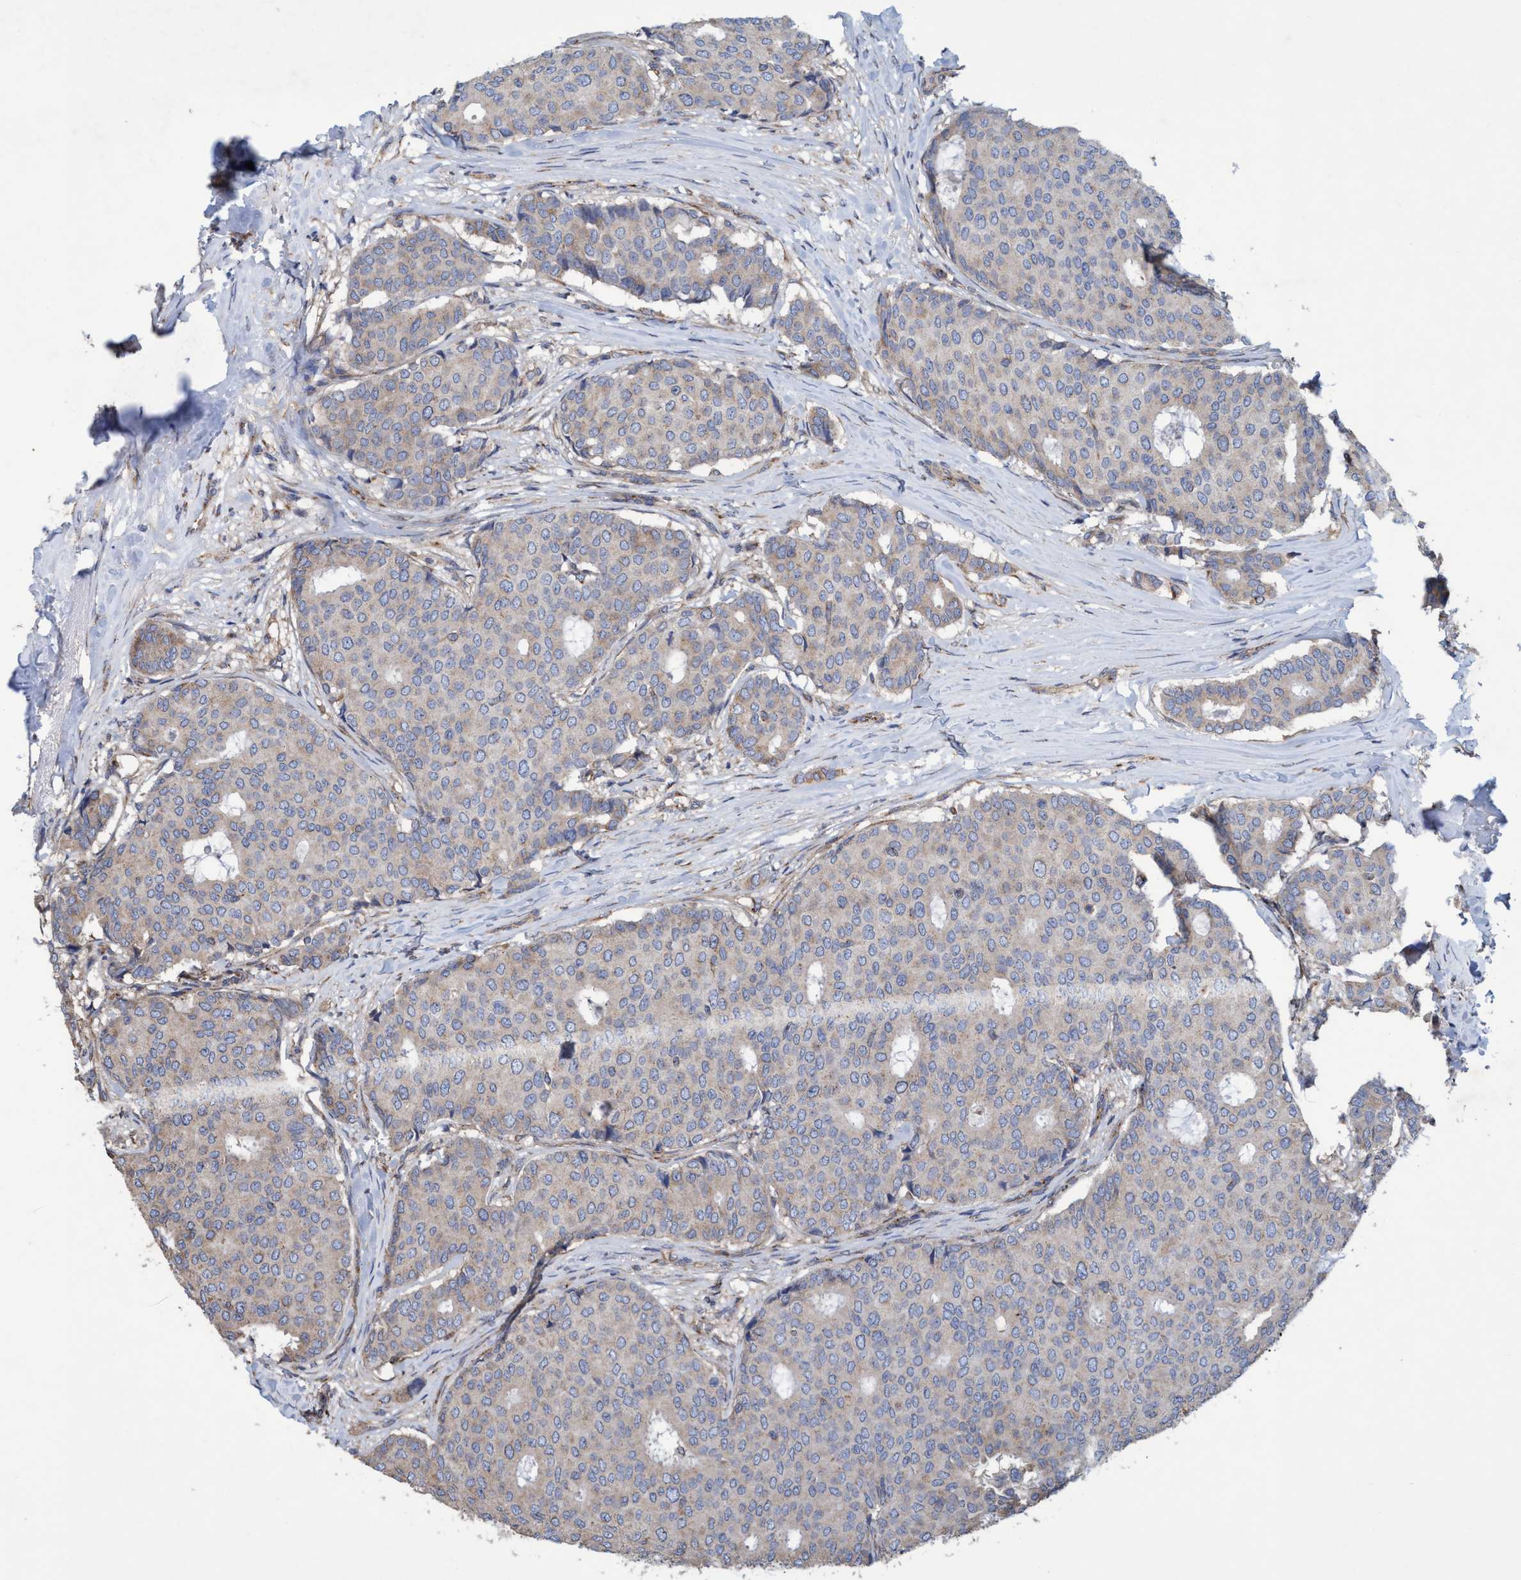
{"staining": {"intensity": "weak", "quantity": "<25%", "location": "cytoplasmic/membranous"}, "tissue": "breast cancer", "cell_type": "Tumor cells", "image_type": "cancer", "snomed": [{"axis": "morphology", "description": "Duct carcinoma"}, {"axis": "topography", "description": "Breast"}], "caption": "Histopathology image shows no protein expression in tumor cells of breast cancer tissue.", "gene": "BICD2", "patient": {"sex": "female", "age": 75}}